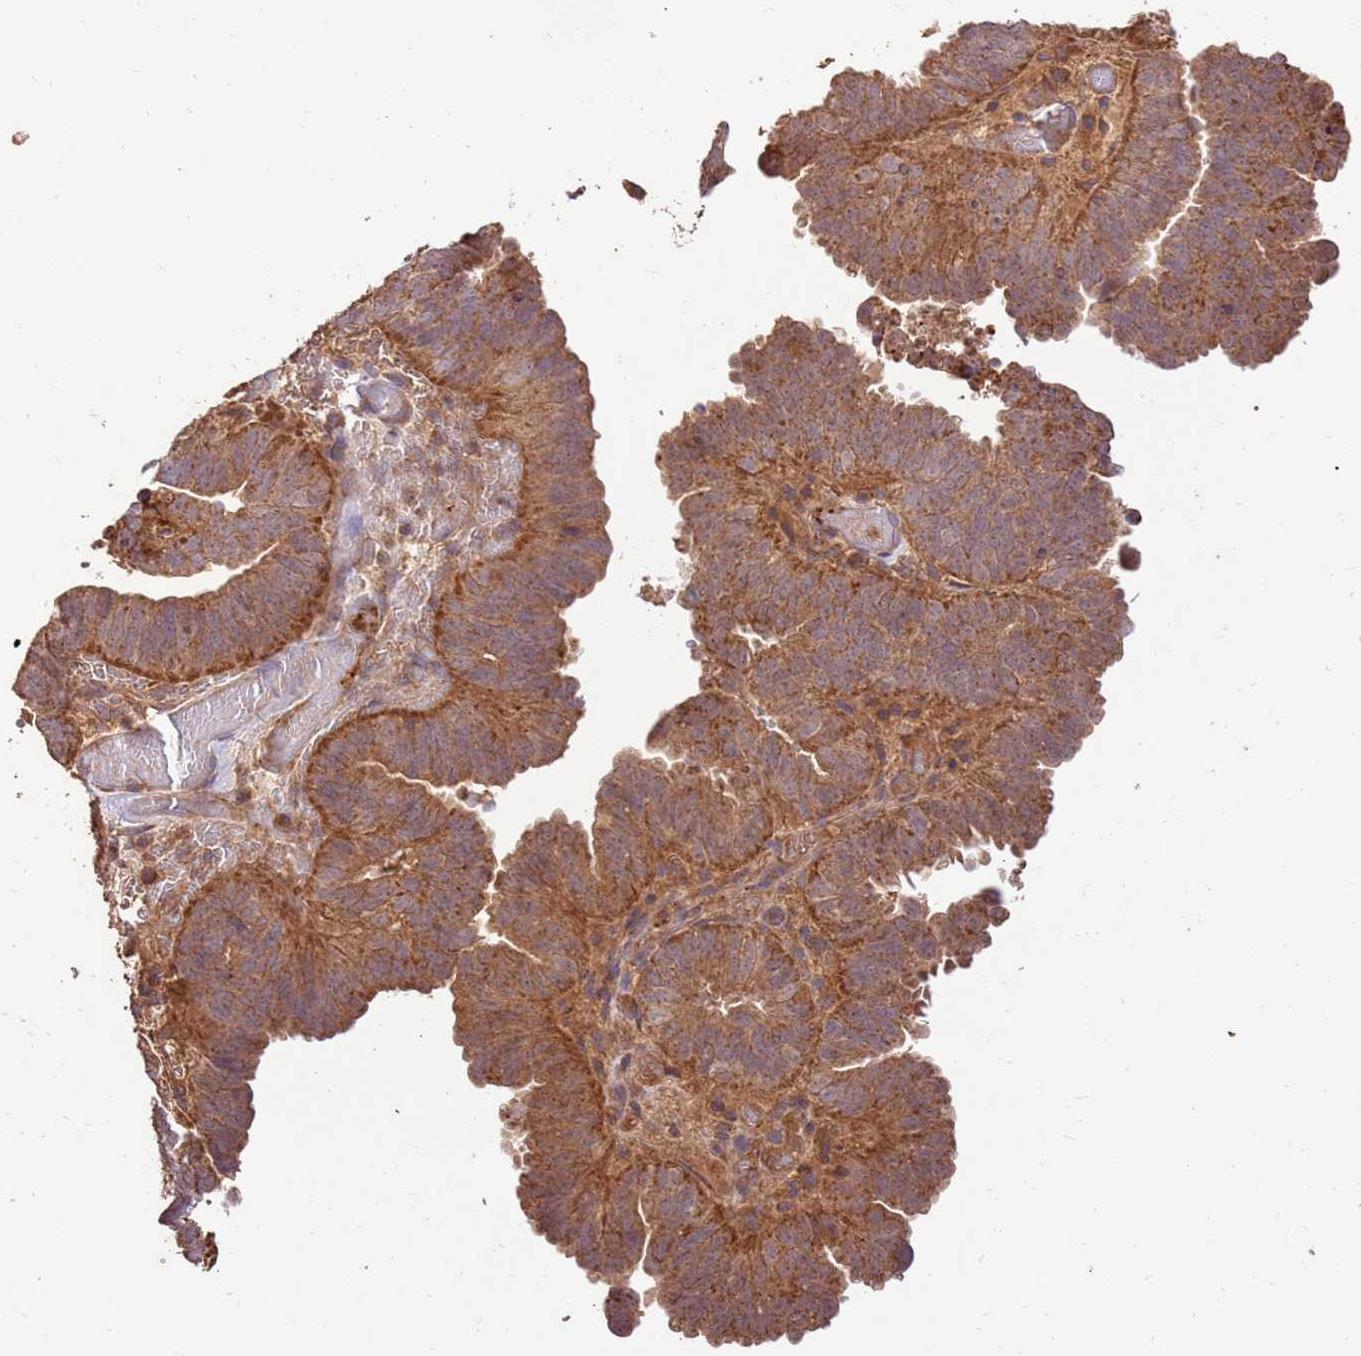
{"staining": {"intensity": "moderate", "quantity": ">75%", "location": "cytoplasmic/membranous"}, "tissue": "endometrial cancer", "cell_type": "Tumor cells", "image_type": "cancer", "snomed": [{"axis": "morphology", "description": "Adenocarcinoma, NOS"}, {"axis": "topography", "description": "Uterus"}], "caption": "This is an image of IHC staining of endometrial cancer (adenocarcinoma), which shows moderate positivity in the cytoplasmic/membranous of tumor cells.", "gene": "LRRC28", "patient": {"sex": "female", "age": 77}}